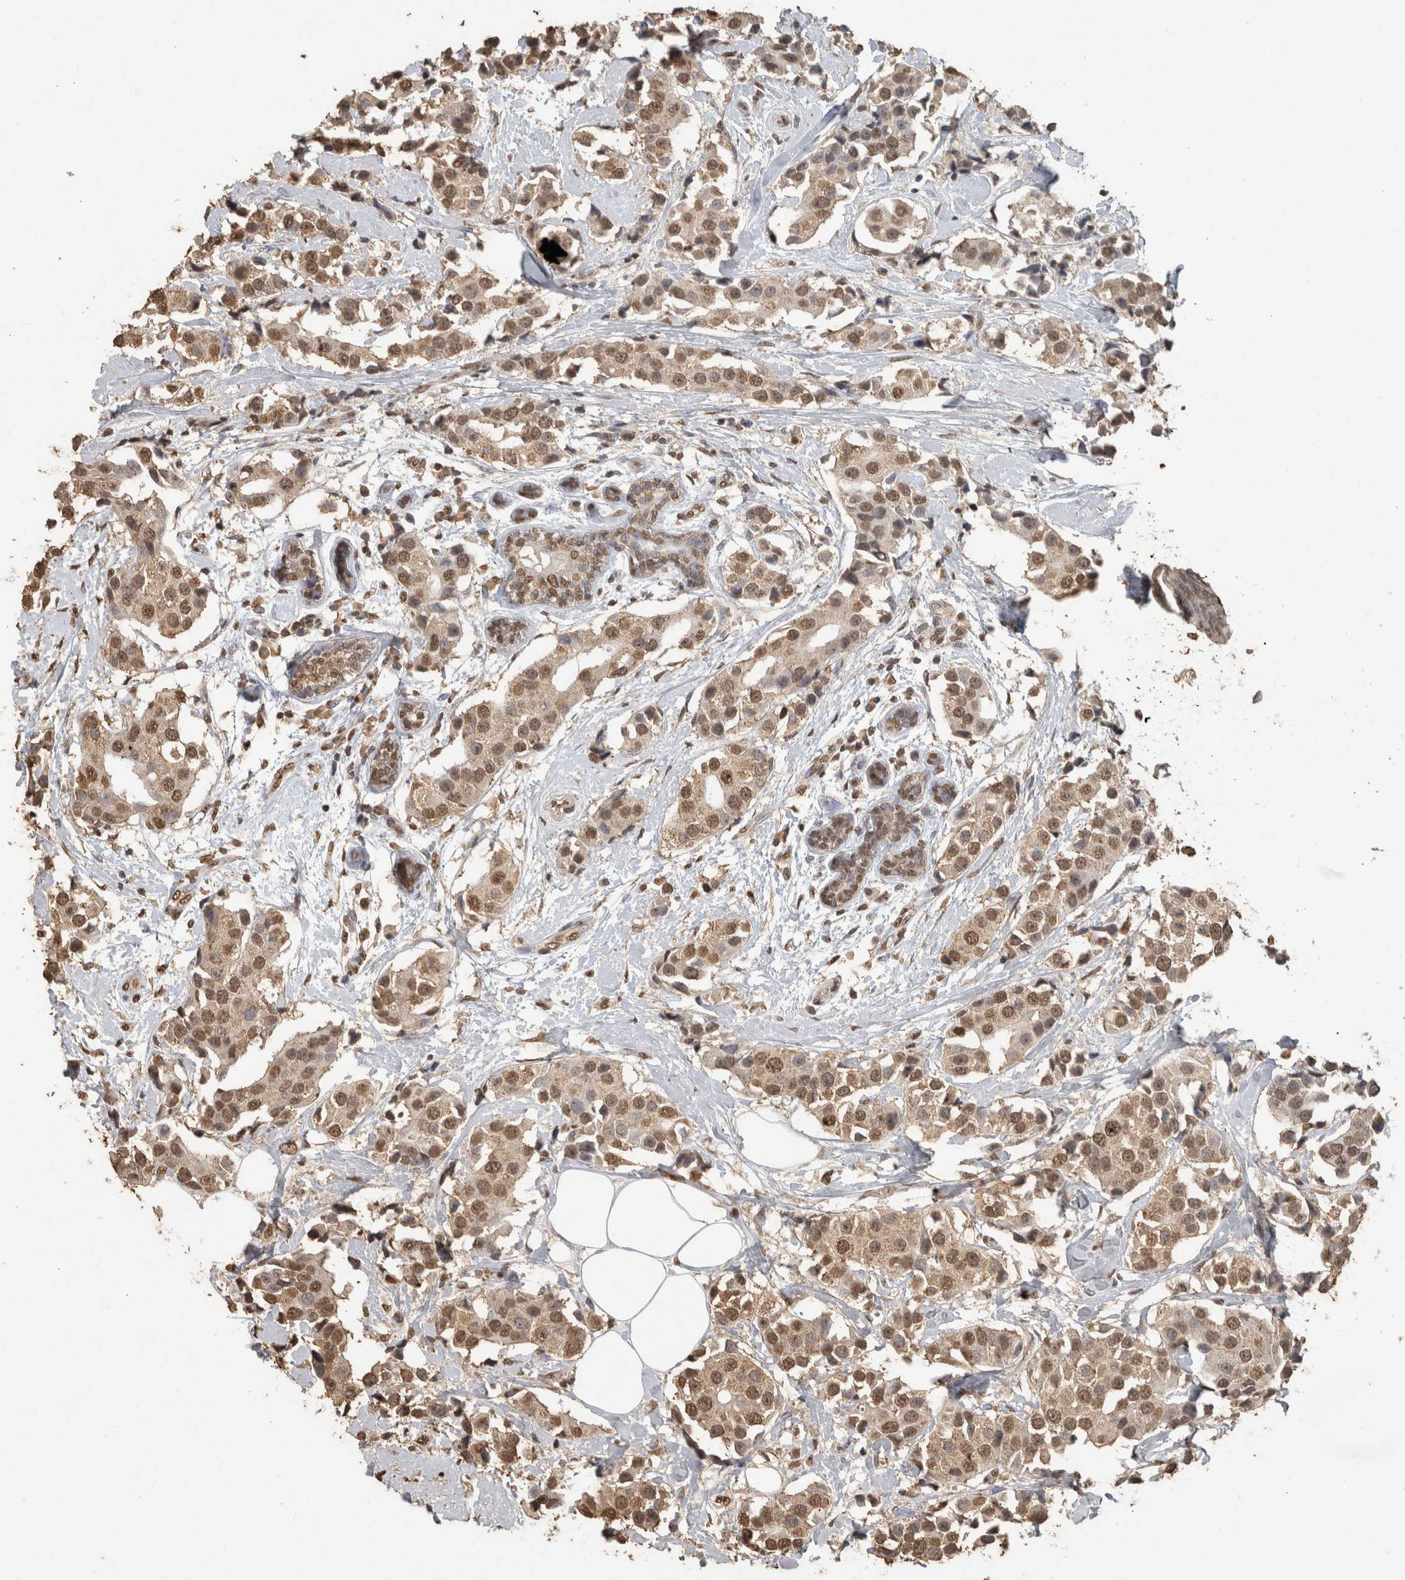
{"staining": {"intensity": "moderate", "quantity": ">75%", "location": "nuclear"}, "tissue": "breast cancer", "cell_type": "Tumor cells", "image_type": "cancer", "snomed": [{"axis": "morphology", "description": "Normal tissue, NOS"}, {"axis": "morphology", "description": "Duct carcinoma"}, {"axis": "topography", "description": "Breast"}], "caption": "Moderate nuclear expression for a protein is appreciated in approximately >75% of tumor cells of breast cancer using immunohistochemistry.", "gene": "HAND2", "patient": {"sex": "female", "age": 39}}